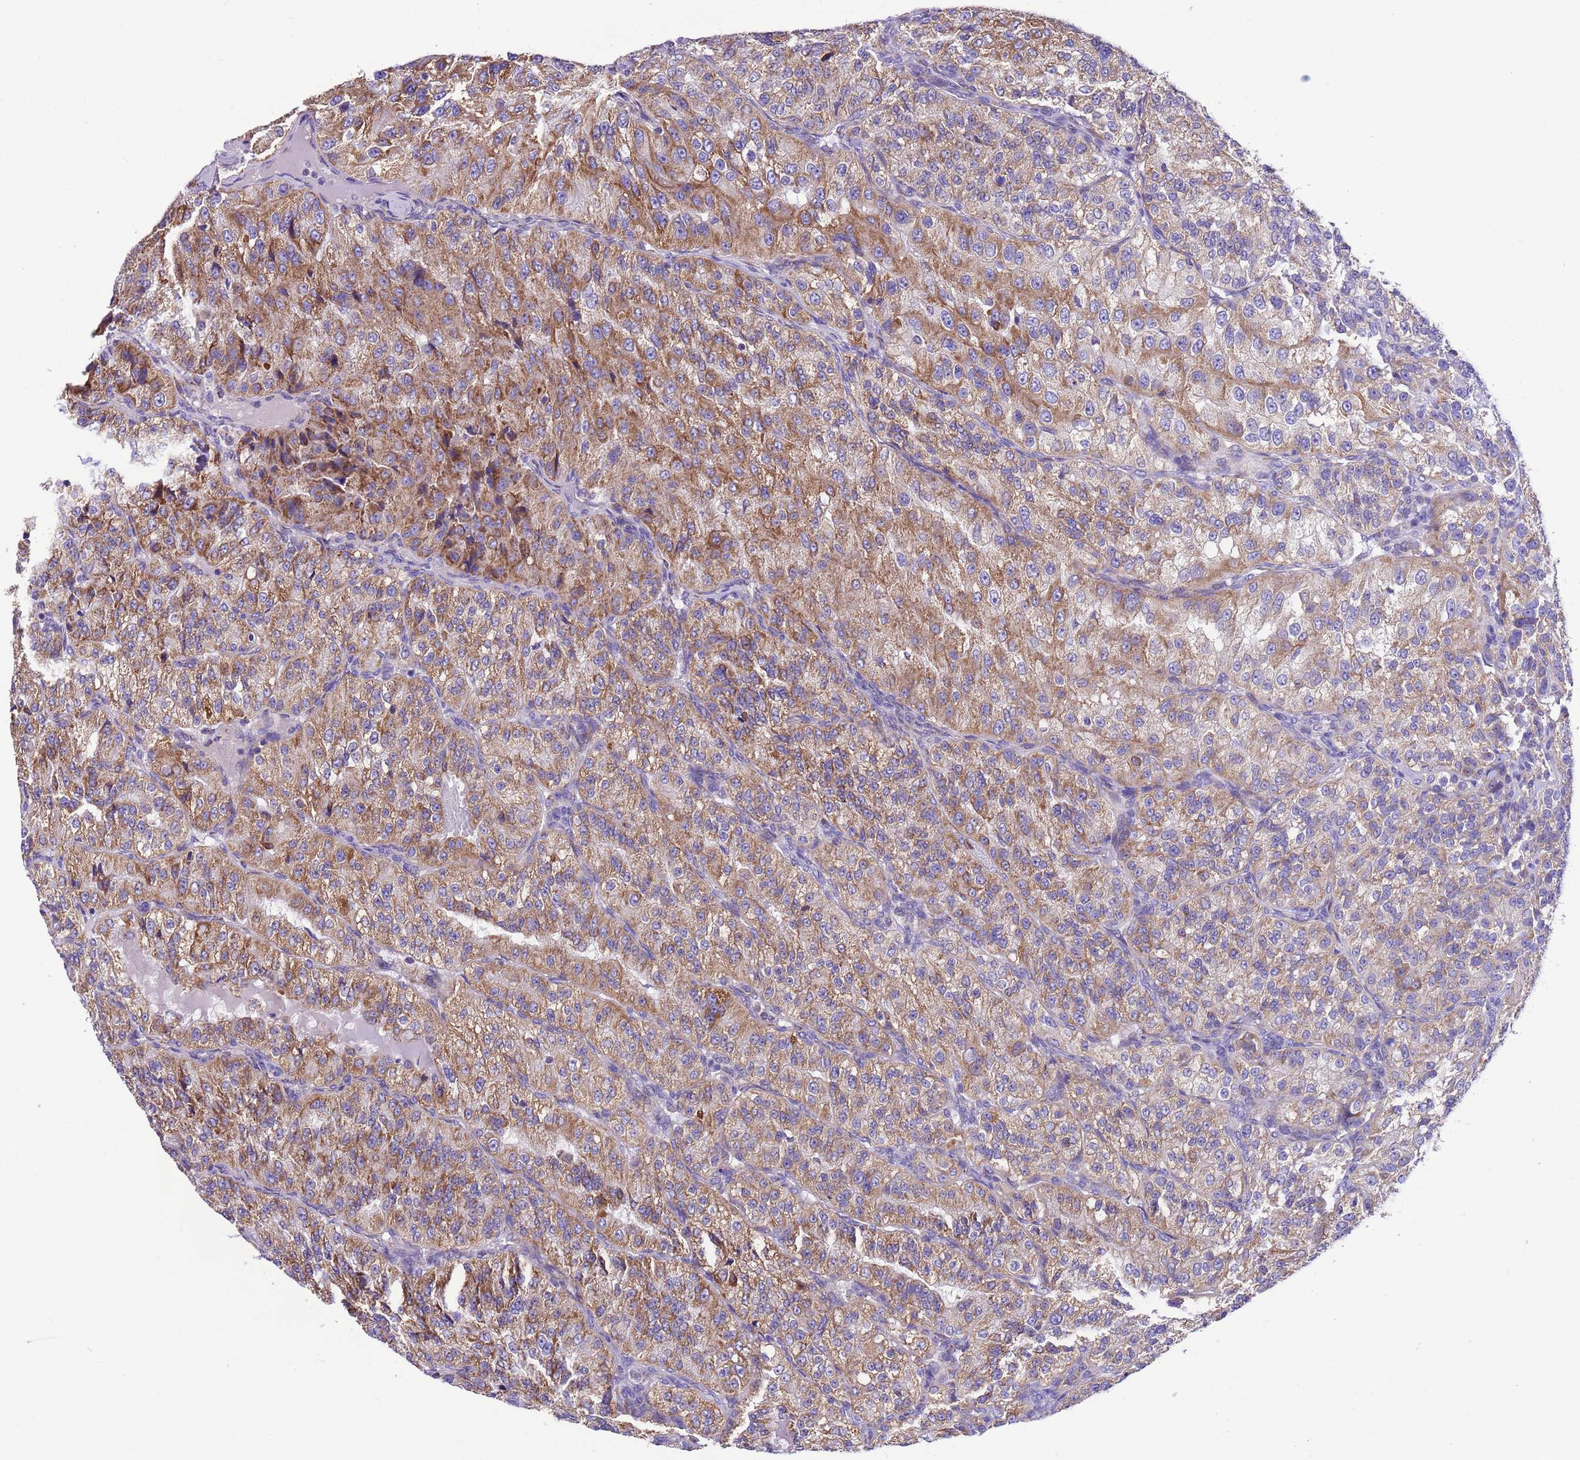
{"staining": {"intensity": "moderate", "quantity": ">75%", "location": "cytoplasmic/membranous"}, "tissue": "renal cancer", "cell_type": "Tumor cells", "image_type": "cancer", "snomed": [{"axis": "morphology", "description": "Adenocarcinoma, NOS"}, {"axis": "topography", "description": "Kidney"}], "caption": "An immunohistochemistry (IHC) photomicrograph of tumor tissue is shown. Protein staining in brown labels moderate cytoplasmic/membranous positivity in renal adenocarcinoma within tumor cells. Immunohistochemistry (ihc) stains the protein of interest in brown and the nuclei are stained blue.", "gene": "CCDC191", "patient": {"sex": "female", "age": 63}}